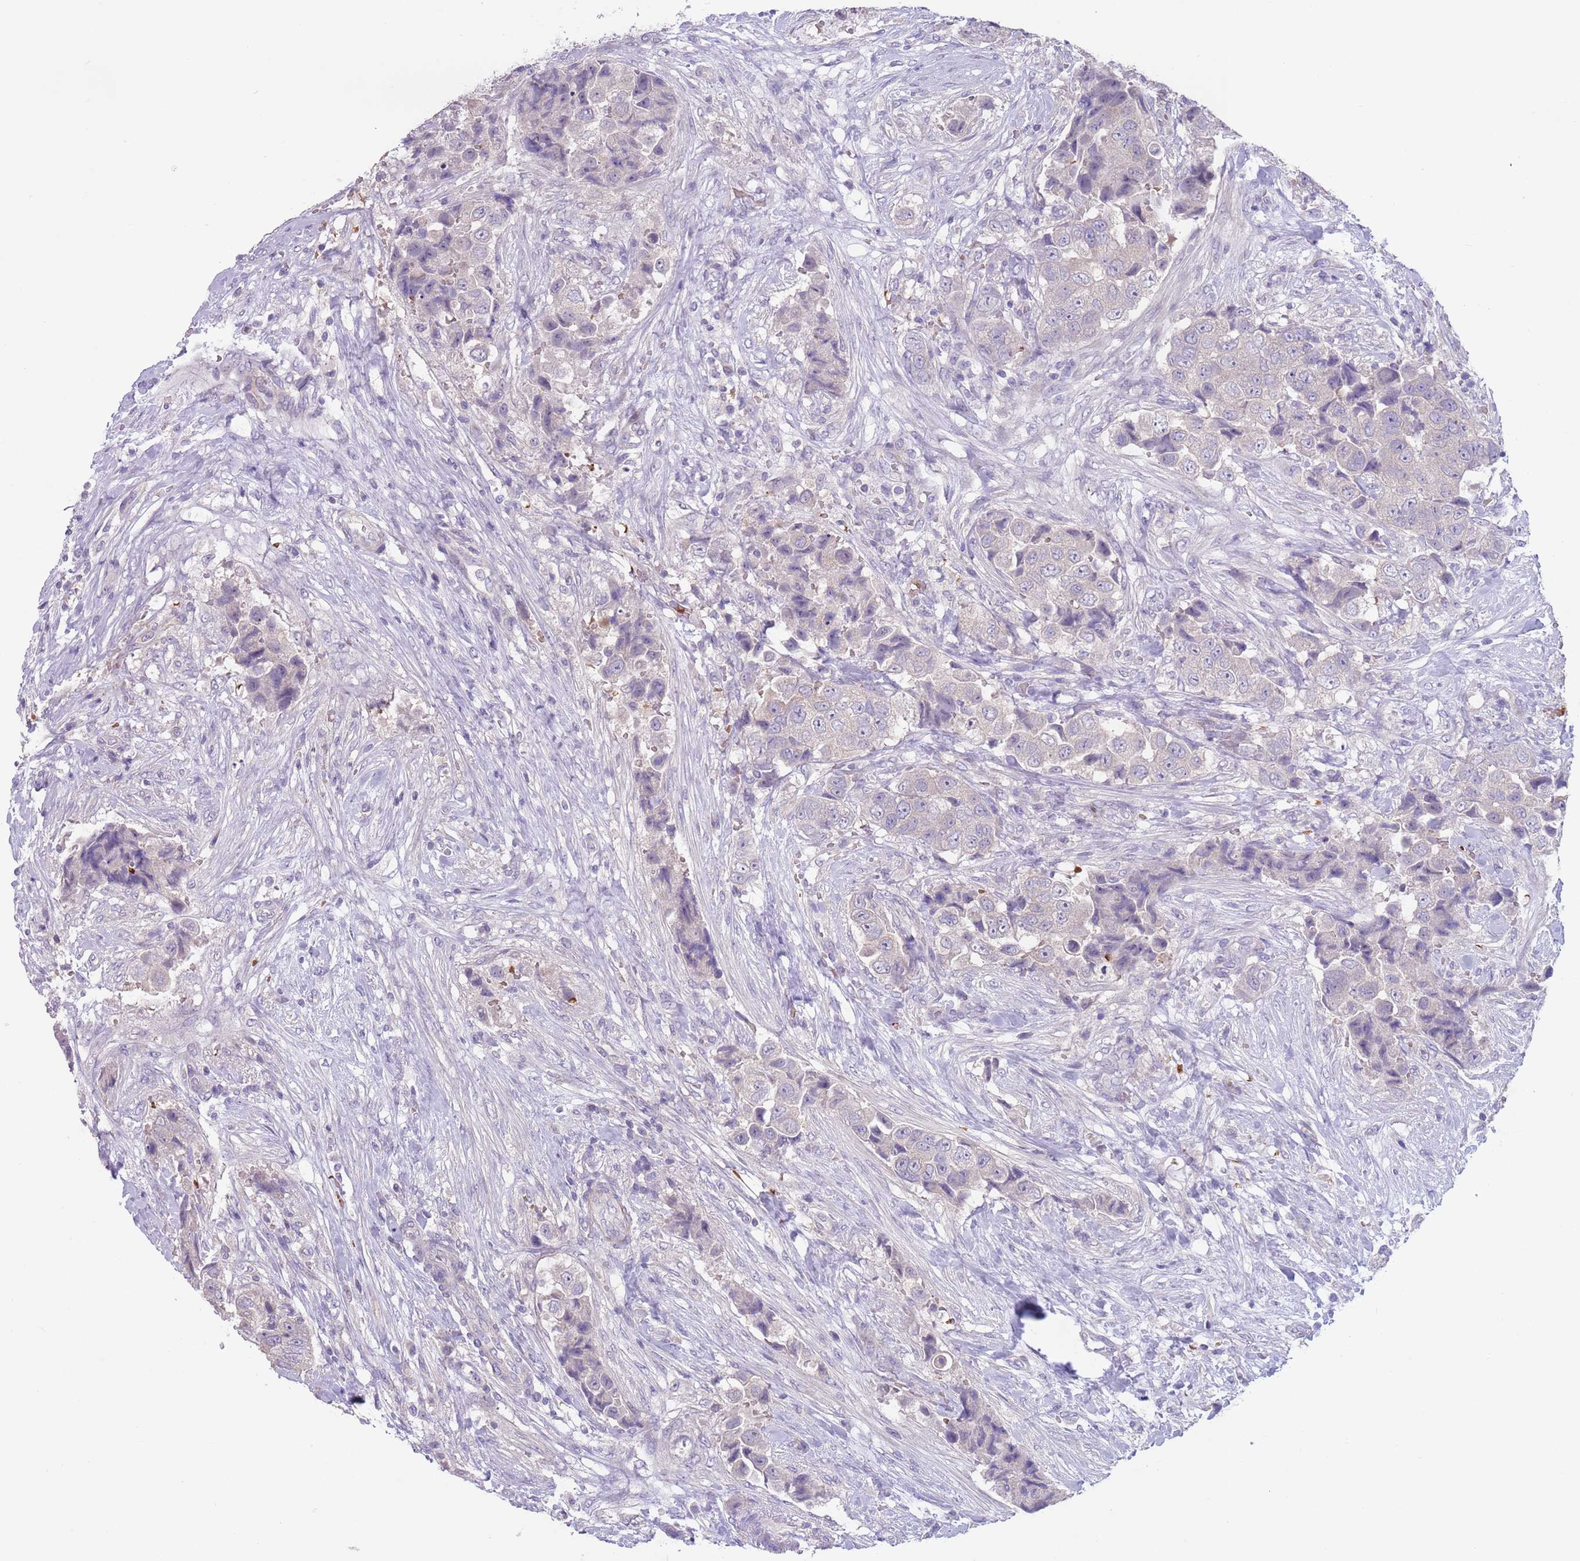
{"staining": {"intensity": "negative", "quantity": "none", "location": "none"}, "tissue": "breast cancer", "cell_type": "Tumor cells", "image_type": "cancer", "snomed": [{"axis": "morphology", "description": "Normal tissue, NOS"}, {"axis": "morphology", "description": "Duct carcinoma"}, {"axis": "topography", "description": "Breast"}], "caption": "DAB immunohistochemical staining of breast cancer reveals no significant positivity in tumor cells.", "gene": "ZNF14", "patient": {"sex": "female", "age": 62}}